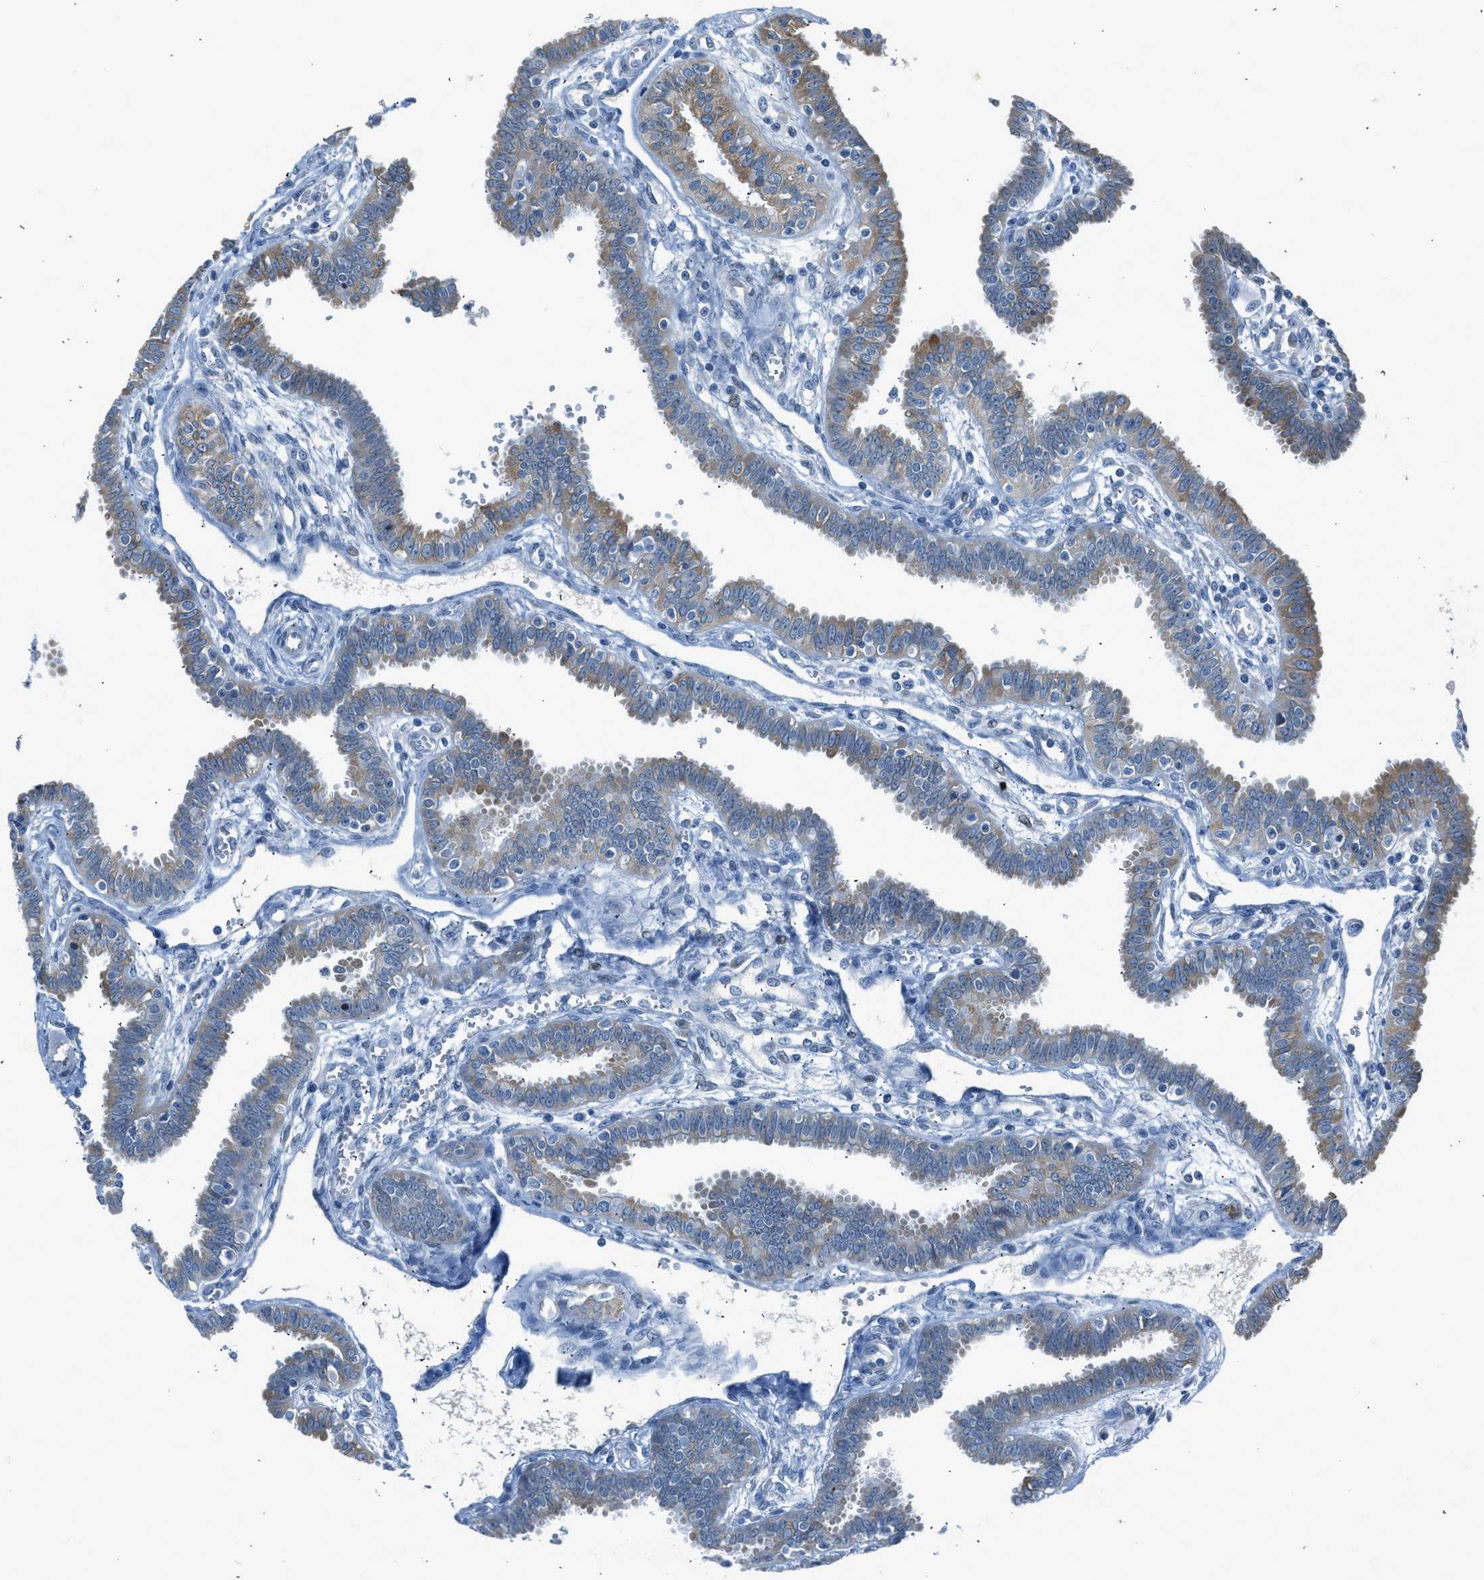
{"staining": {"intensity": "weak", "quantity": "25%-75%", "location": "cytoplasmic/membranous"}, "tissue": "fallopian tube", "cell_type": "Glandular cells", "image_type": "normal", "snomed": [{"axis": "morphology", "description": "Normal tissue, NOS"}, {"axis": "topography", "description": "Fallopian tube"}], "caption": "Protein expression by IHC displays weak cytoplasmic/membranous positivity in approximately 25%-75% of glandular cells in normal fallopian tube.", "gene": "RNF41", "patient": {"sex": "female", "age": 32}}